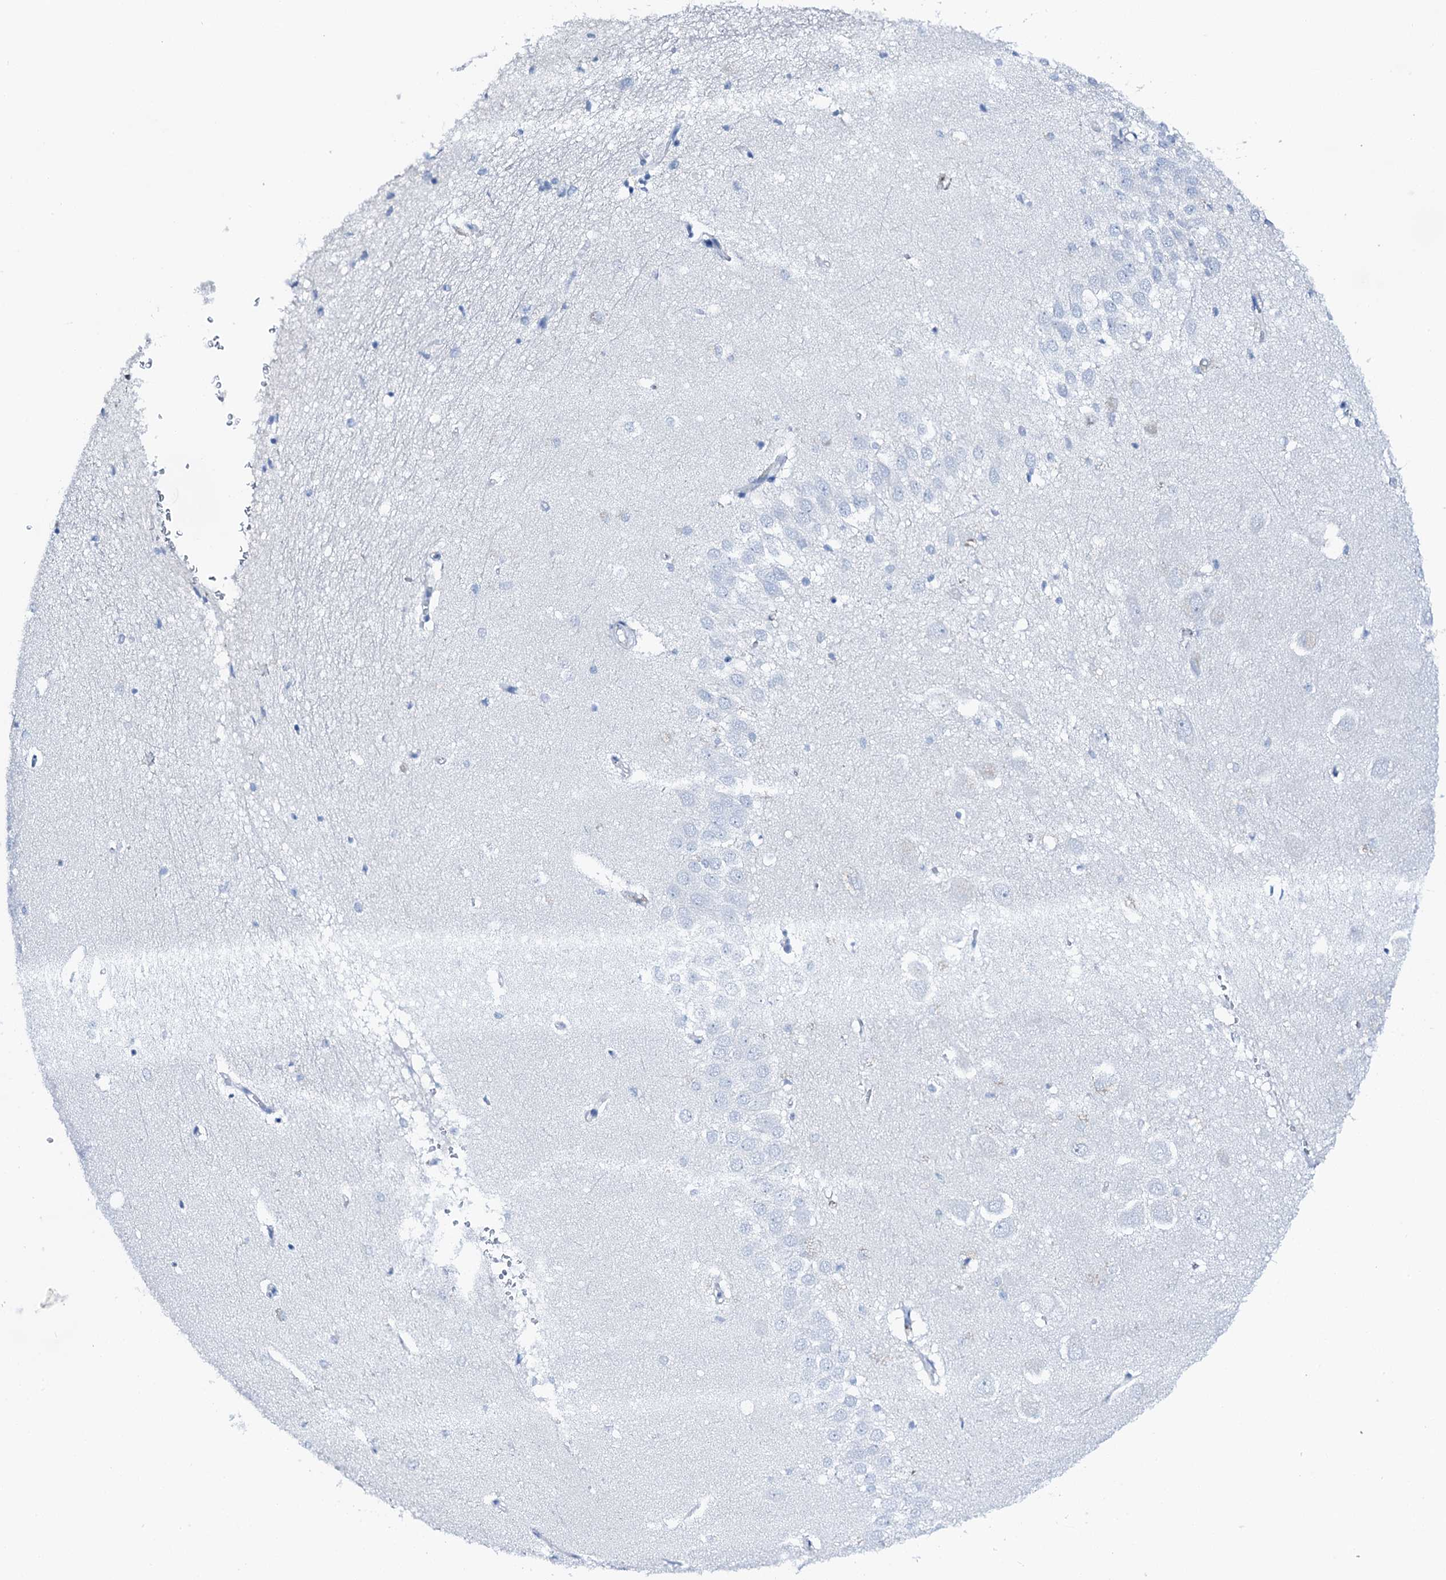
{"staining": {"intensity": "negative", "quantity": "none", "location": "none"}, "tissue": "hippocampus", "cell_type": "Glial cells", "image_type": "normal", "snomed": [{"axis": "morphology", "description": "Normal tissue, NOS"}, {"axis": "topography", "description": "Hippocampus"}], "caption": "This is an immunohistochemistry (IHC) micrograph of normal hippocampus. There is no staining in glial cells.", "gene": "PTH", "patient": {"sex": "female", "age": 64}}